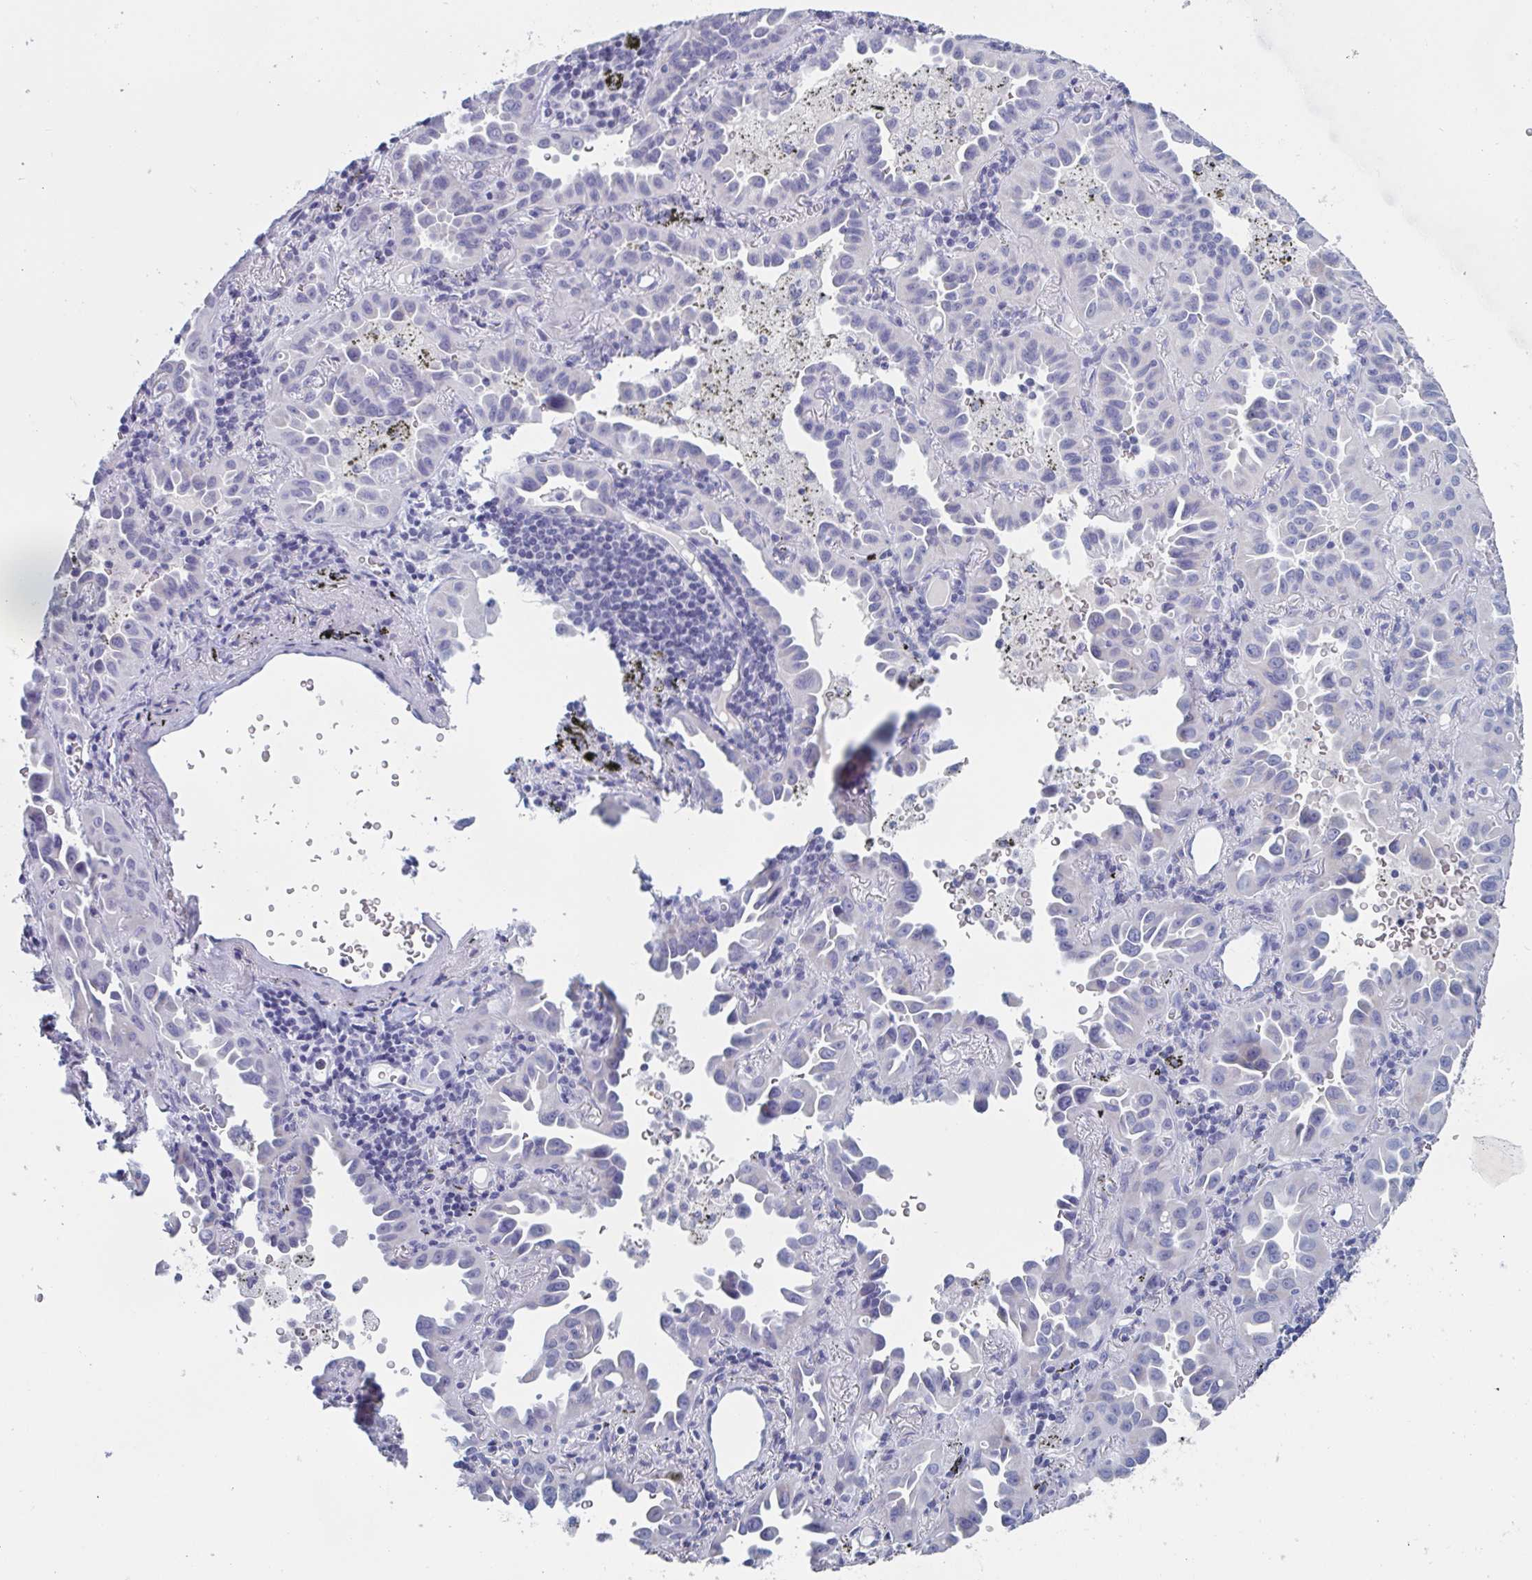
{"staining": {"intensity": "negative", "quantity": "none", "location": "none"}, "tissue": "lung cancer", "cell_type": "Tumor cells", "image_type": "cancer", "snomed": [{"axis": "morphology", "description": "Adenocarcinoma, NOS"}, {"axis": "topography", "description": "Lung"}], "caption": "There is no significant positivity in tumor cells of adenocarcinoma (lung).", "gene": "NDUFC2", "patient": {"sex": "male", "age": 68}}